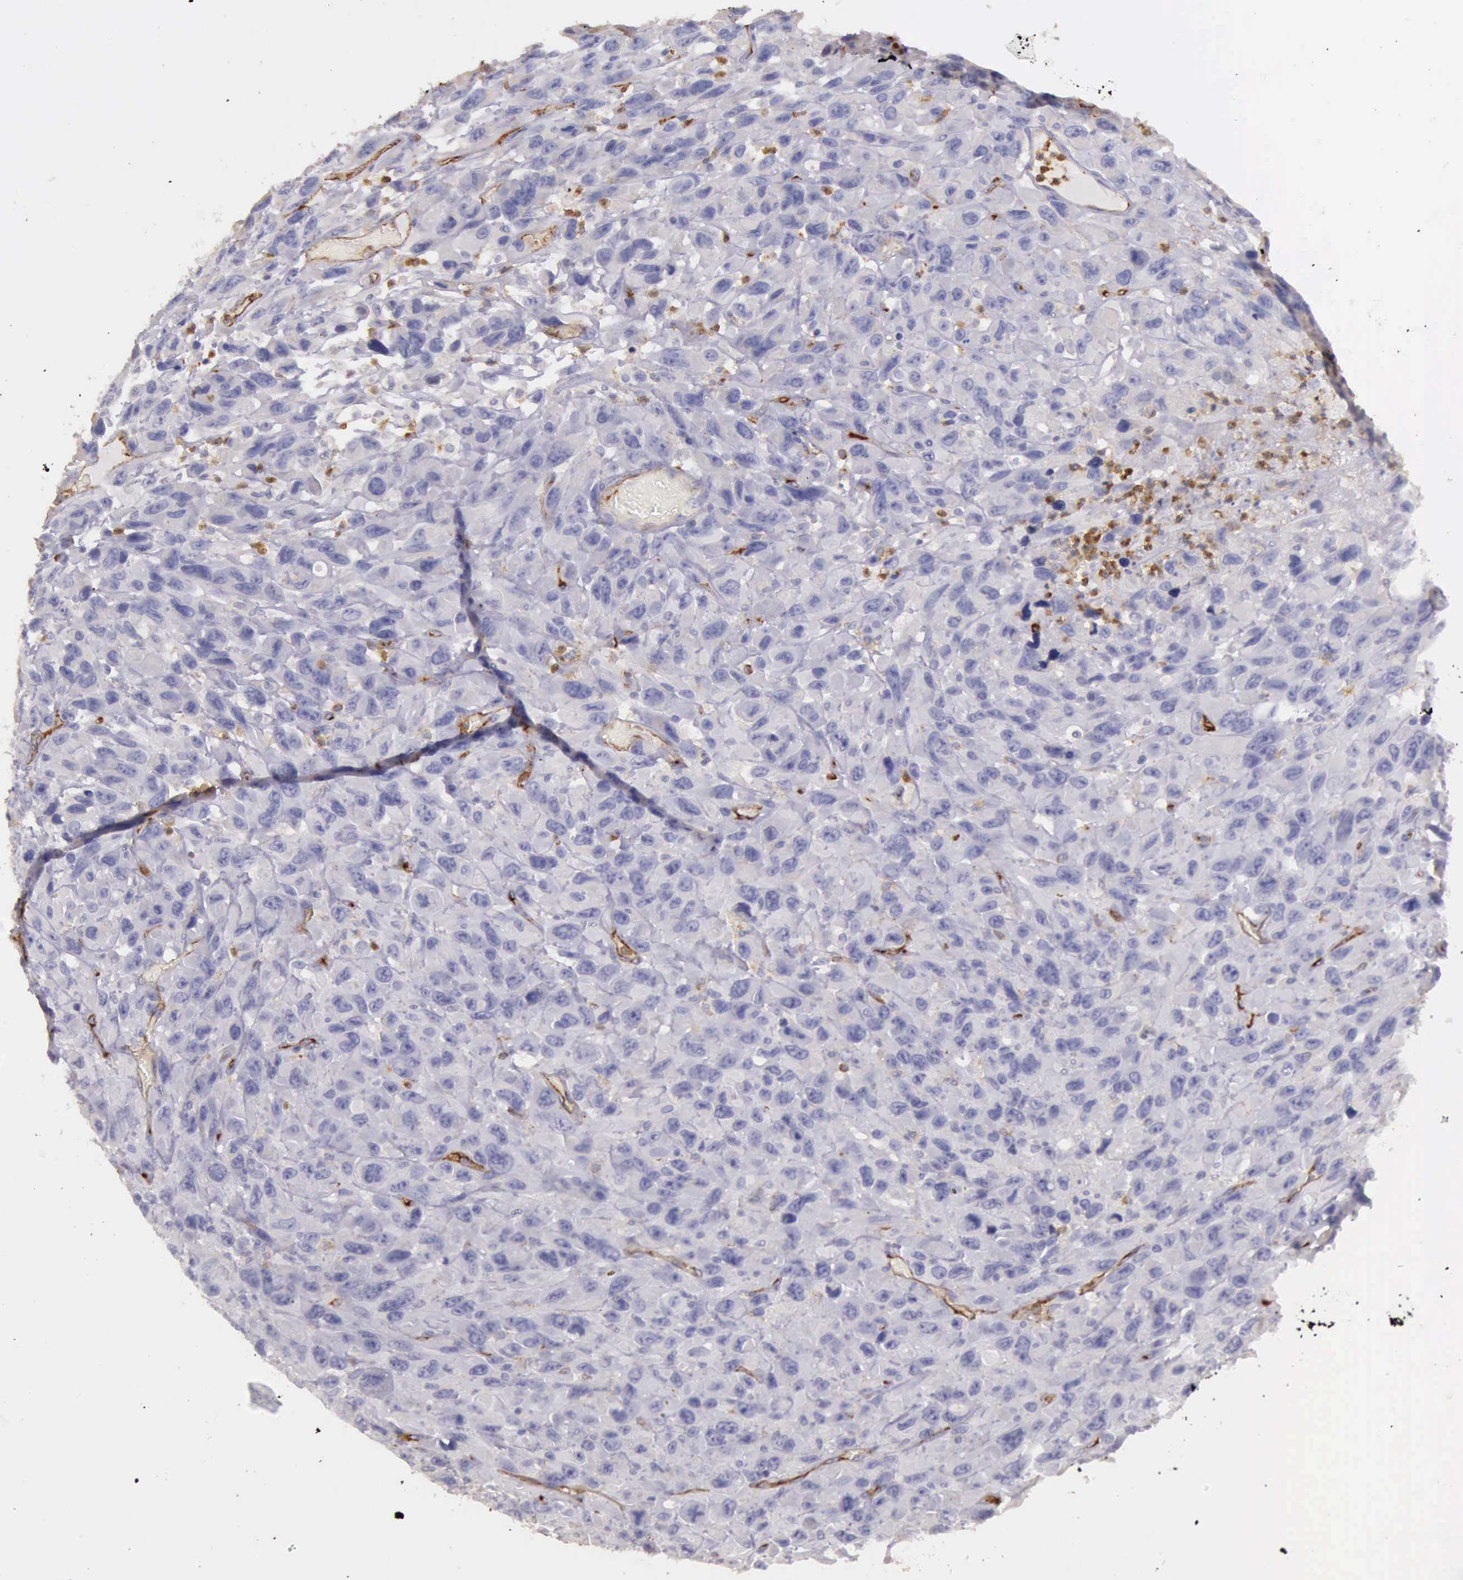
{"staining": {"intensity": "negative", "quantity": "none", "location": "none"}, "tissue": "renal cancer", "cell_type": "Tumor cells", "image_type": "cancer", "snomed": [{"axis": "morphology", "description": "Adenocarcinoma, NOS"}, {"axis": "topography", "description": "Kidney"}], "caption": "High magnification brightfield microscopy of renal cancer stained with DAB (brown) and counterstained with hematoxylin (blue): tumor cells show no significant positivity.", "gene": "TCEANC", "patient": {"sex": "male", "age": 79}}